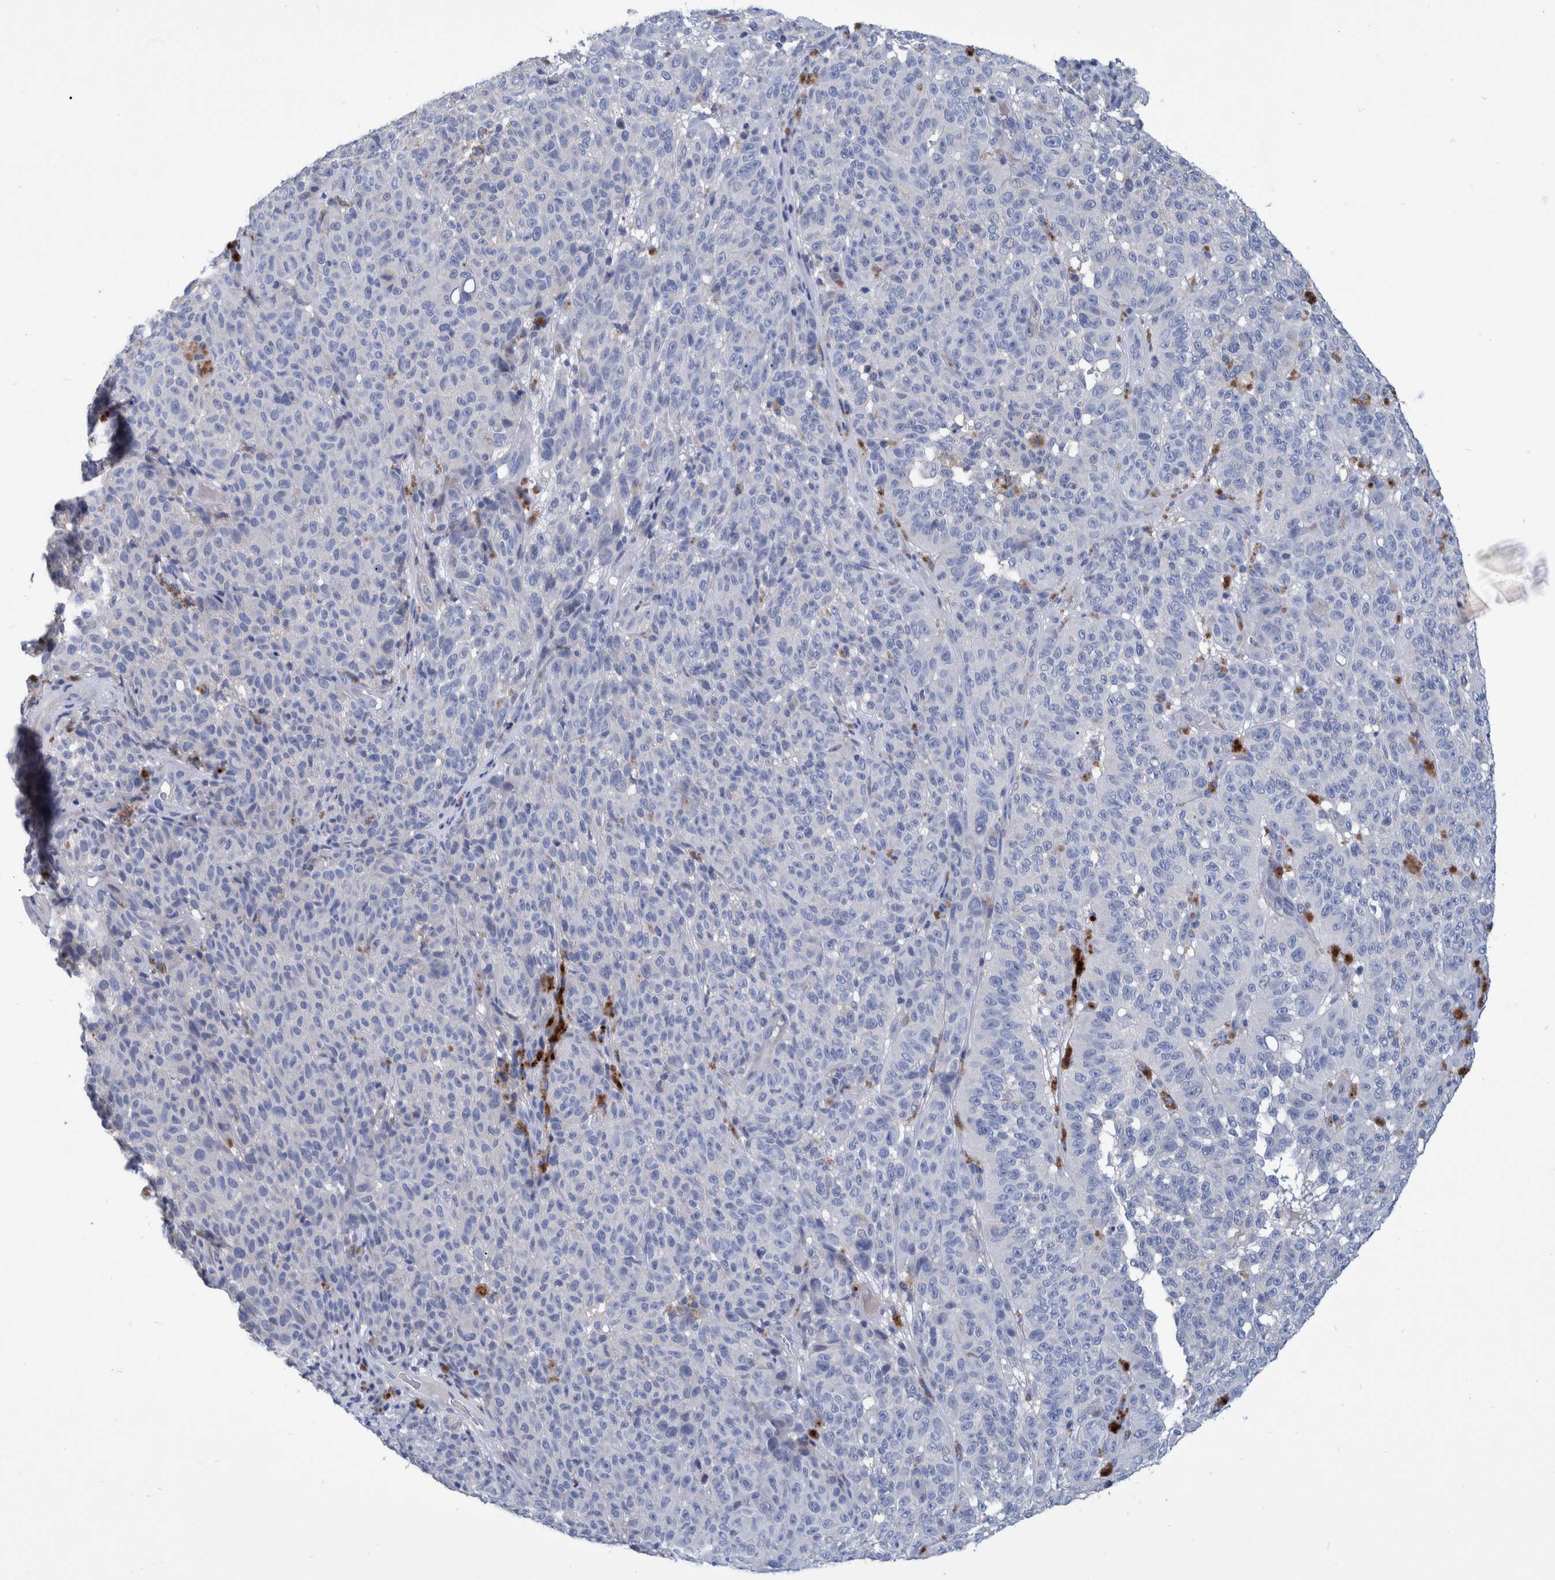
{"staining": {"intensity": "negative", "quantity": "none", "location": "none"}, "tissue": "melanoma", "cell_type": "Tumor cells", "image_type": "cancer", "snomed": [{"axis": "morphology", "description": "Malignant melanoma, NOS"}, {"axis": "topography", "description": "Skin"}], "caption": "Melanoma was stained to show a protein in brown. There is no significant positivity in tumor cells.", "gene": "MKS1", "patient": {"sex": "female", "age": 82}}